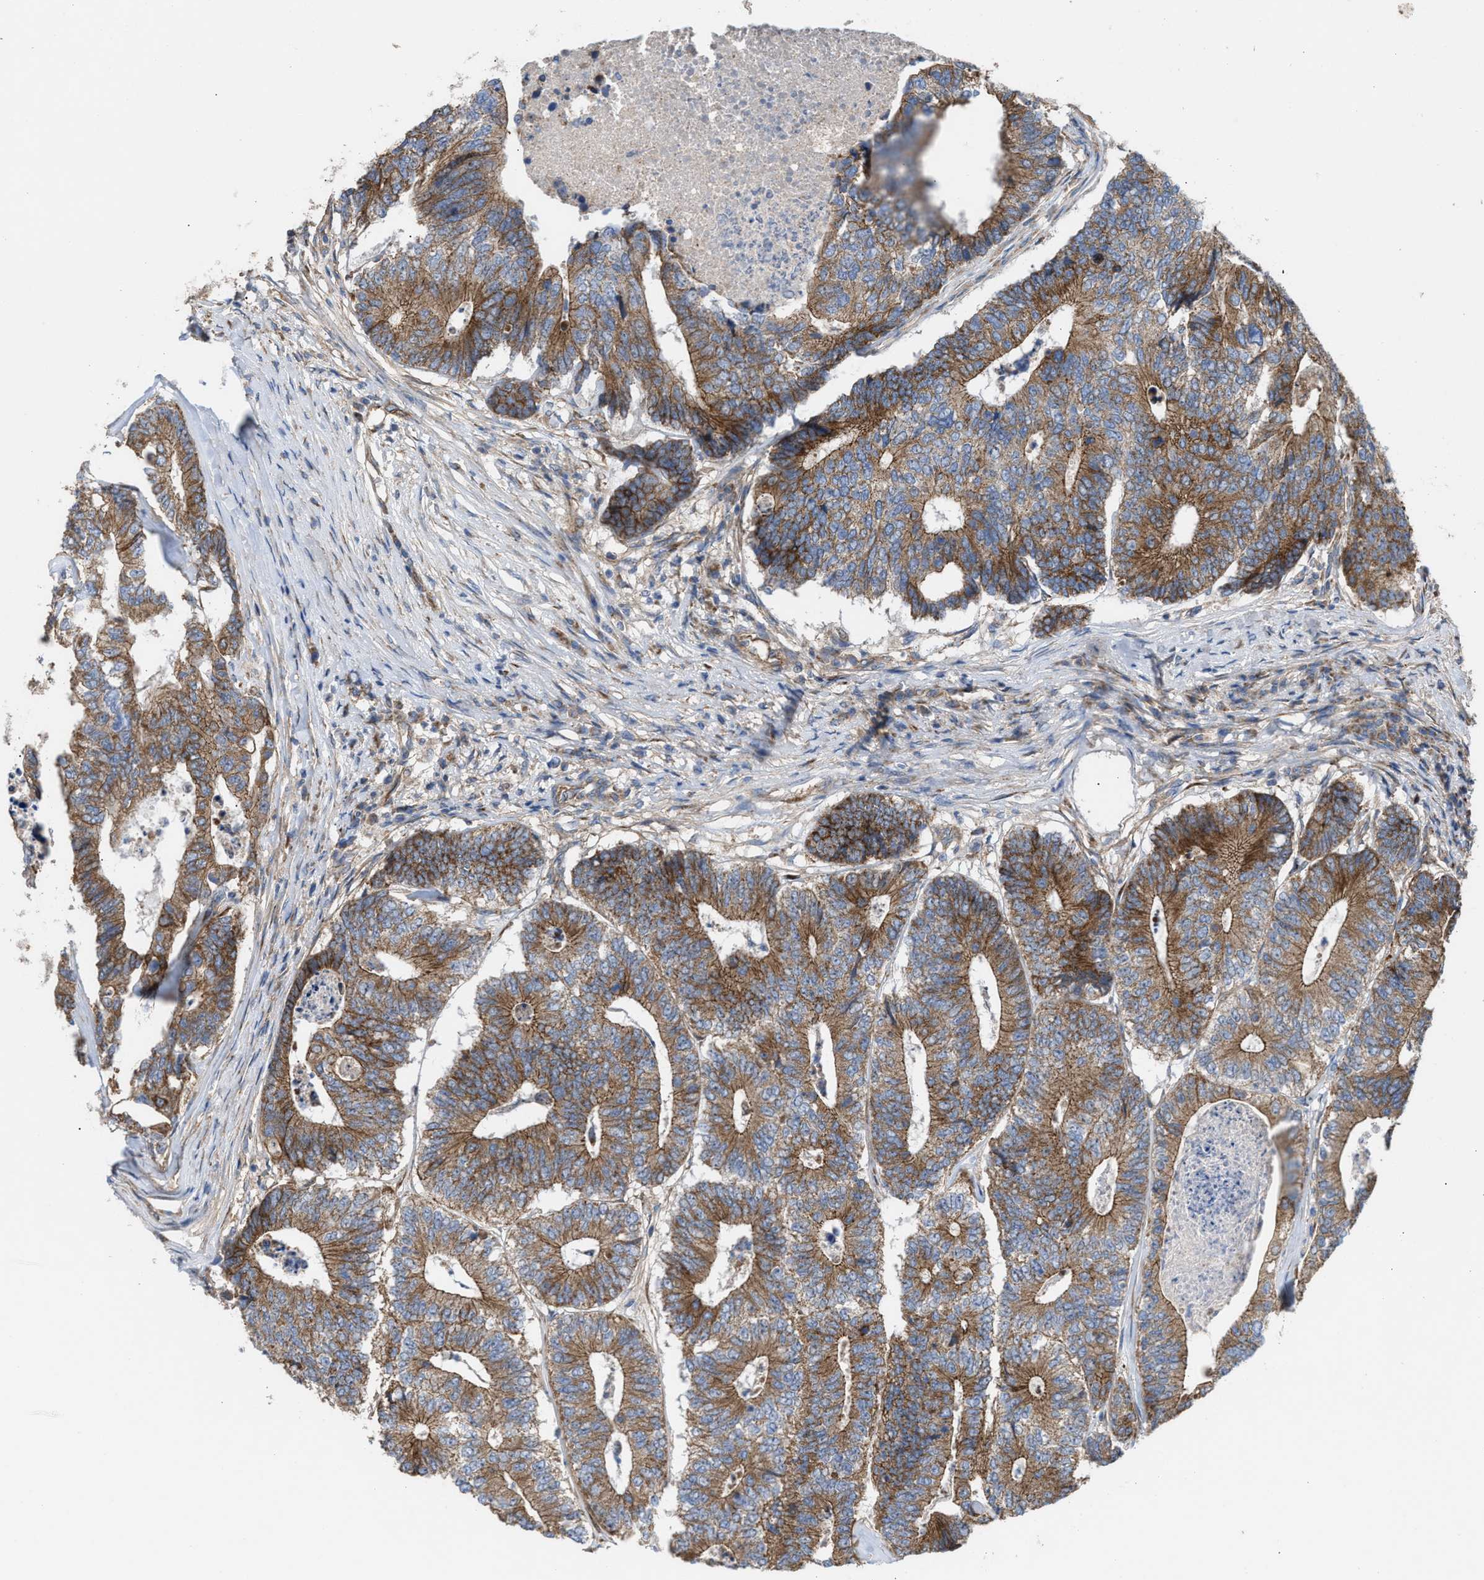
{"staining": {"intensity": "moderate", "quantity": ">75%", "location": "cytoplasmic/membranous"}, "tissue": "colorectal cancer", "cell_type": "Tumor cells", "image_type": "cancer", "snomed": [{"axis": "morphology", "description": "Adenocarcinoma, NOS"}, {"axis": "topography", "description": "Colon"}], "caption": "A photomicrograph of colorectal cancer (adenocarcinoma) stained for a protein reveals moderate cytoplasmic/membranous brown staining in tumor cells.", "gene": "OXSM", "patient": {"sex": "female", "age": 67}}